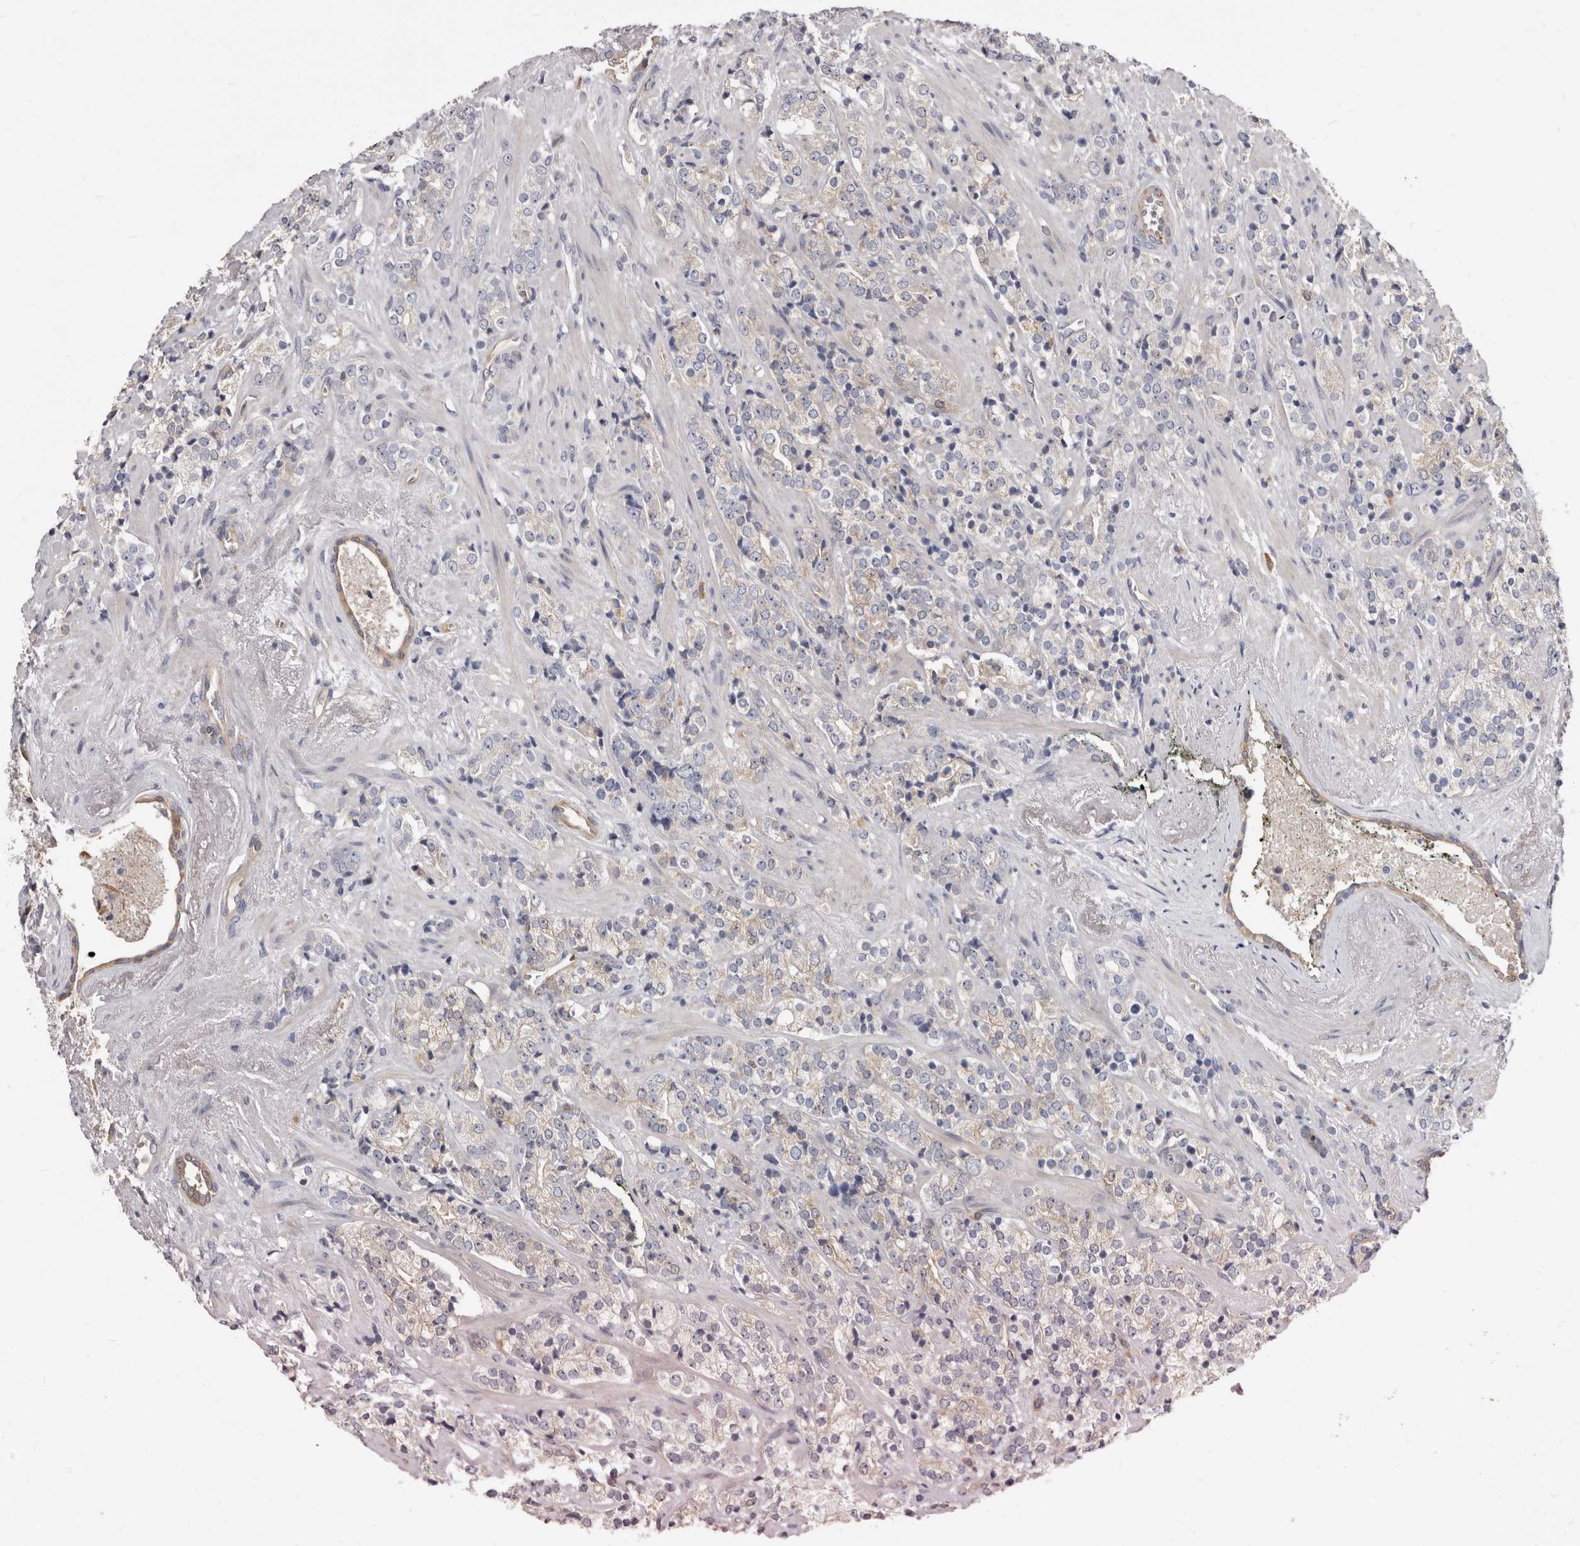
{"staining": {"intensity": "weak", "quantity": "25%-75%", "location": "cytoplasmic/membranous"}, "tissue": "prostate cancer", "cell_type": "Tumor cells", "image_type": "cancer", "snomed": [{"axis": "morphology", "description": "Adenocarcinoma, High grade"}, {"axis": "topography", "description": "Prostate"}], "caption": "Adenocarcinoma (high-grade) (prostate) stained for a protein demonstrates weak cytoplasmic/membranous positivity in tumor cells.", "gene": "FMO2", "patient": {"sex": "male", "age": 71}}